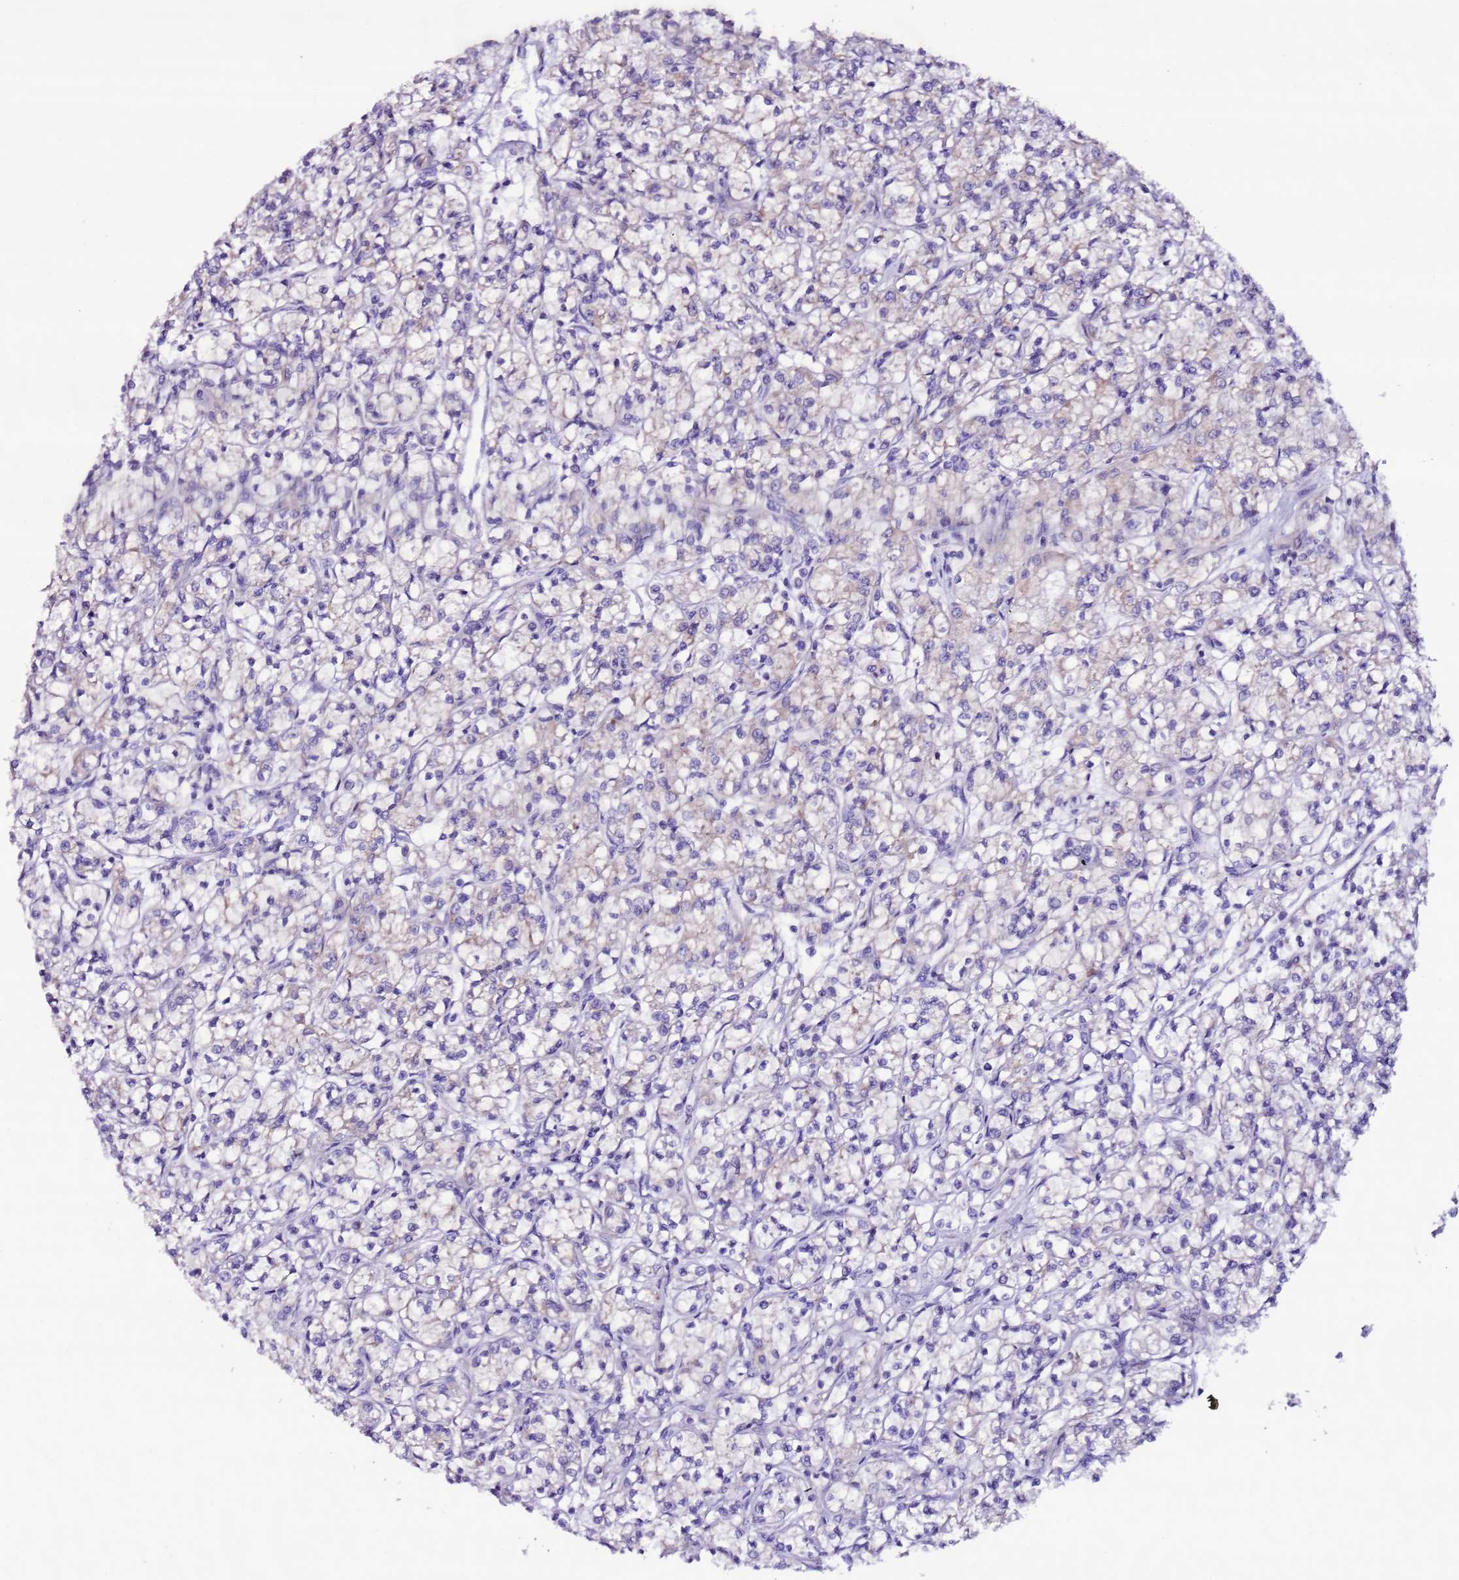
{"staining": {"intensity": "negative", "quantity": "none", "location": "none"}, "tissue": "renal cancer", "cell_type": "Tumor cells", "image_type": "cancer", "snomed": [{"axis": "morphology", "description": "Adenocarcinoma, NOS"}, {"axis": "topography", "description": "Kidney"}], "caption": "High magnification brightfield microscopy of adenocarcinoma (renal) stained with DAB (3,3'-diaminobenzidine) (brown) and counterstained with hematoxylin (blue): tumor cells show no significant staining.", "gene": "AHI1", "patient": {"sex": "female", "age": 59}}